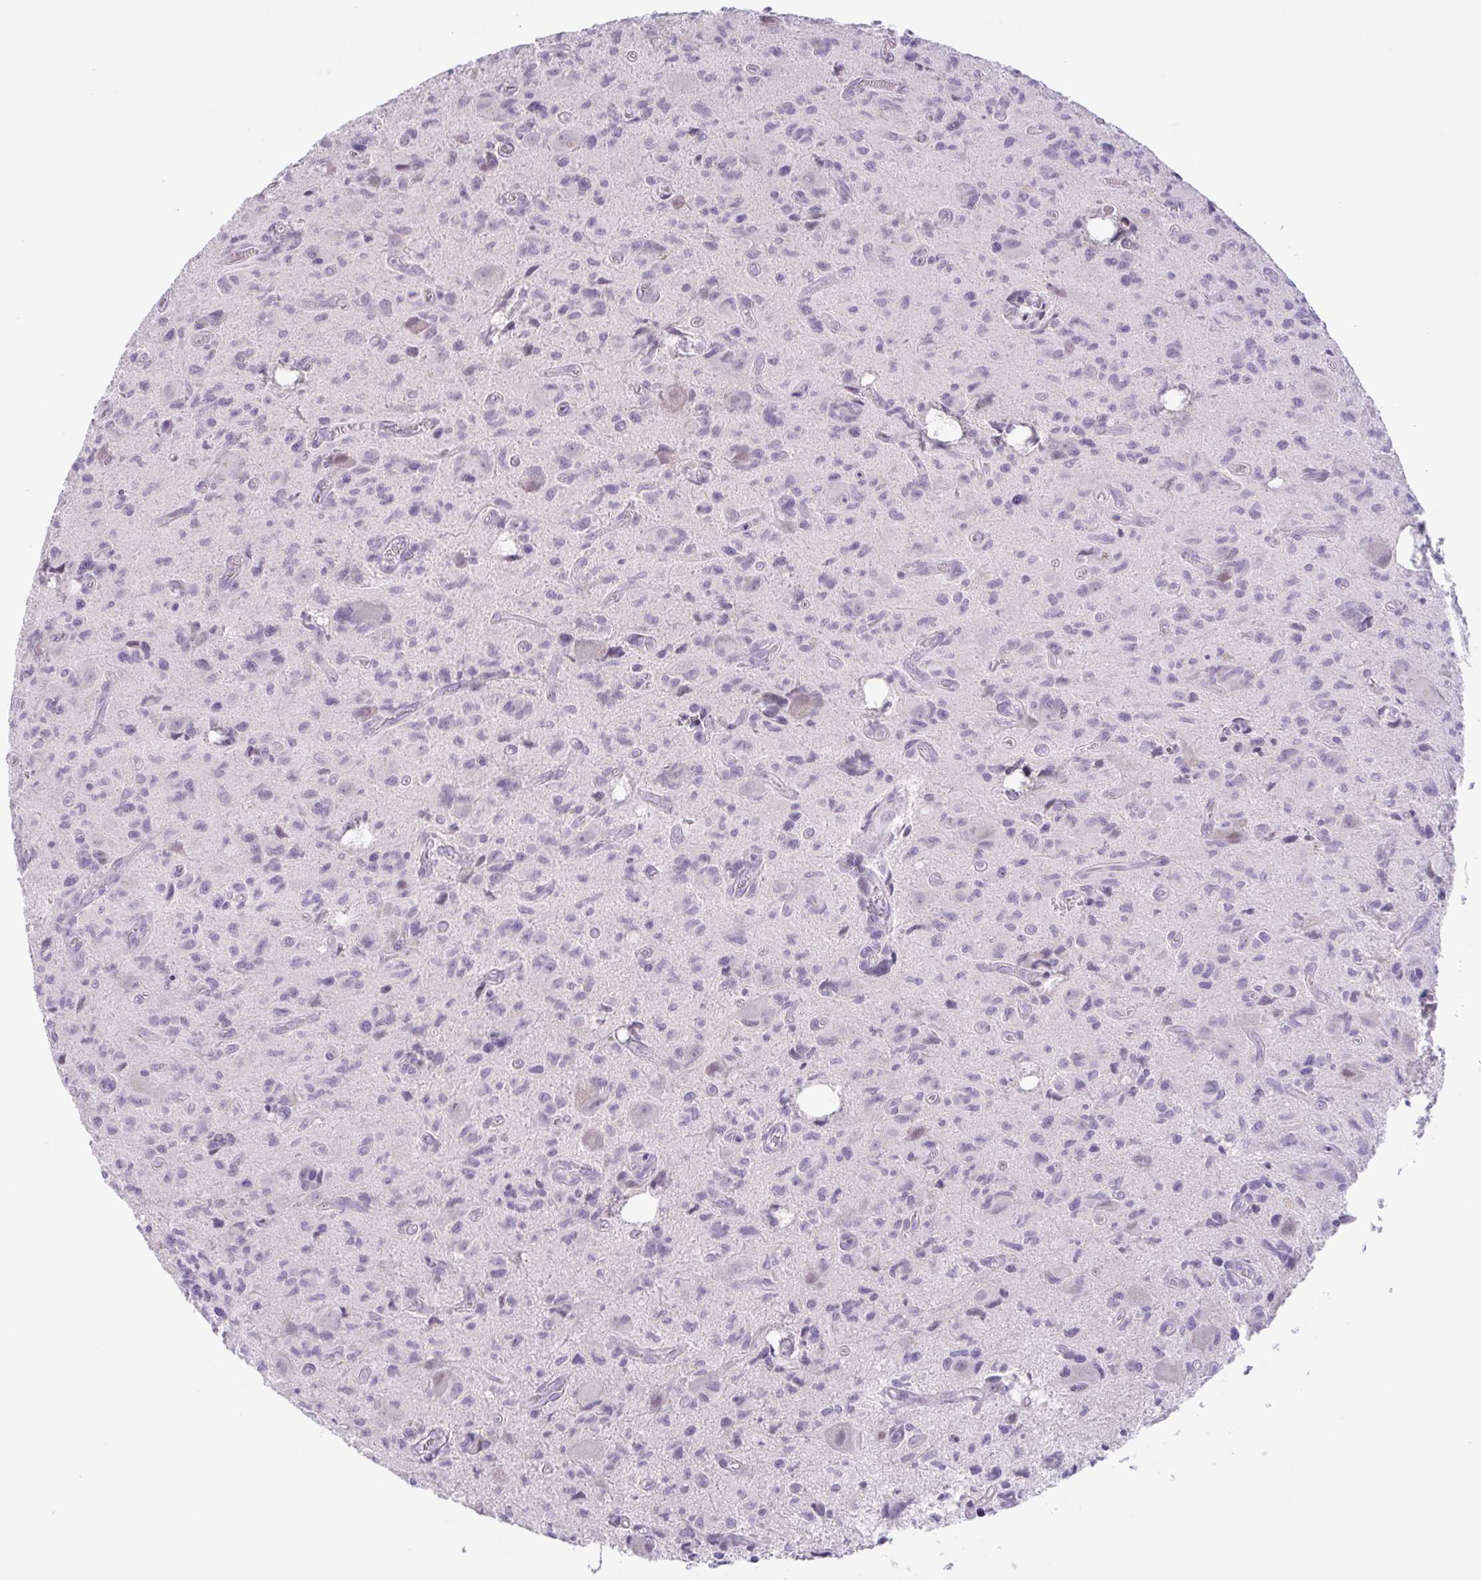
{"staining": {"intensity": "negative", "quantity": "none", "location": "none"}, "tissue": "glioma", "cell_type": "Tumor cells", "image_type": "cancer", "snomed": [{"axis": "morphology", "description": "Glioma, malignant, High grade"}, {"axis": "topography", "description": "Brain"}], "caption": "High magnification brightfield microscopy of malignant glioma (high-grade) stained with DAB (brown) and counterstained with hematoxylin (blue): tumor cells show no significant staining.", "gene": "CTSE", "patient": {"sex": "male", "age": 76}}